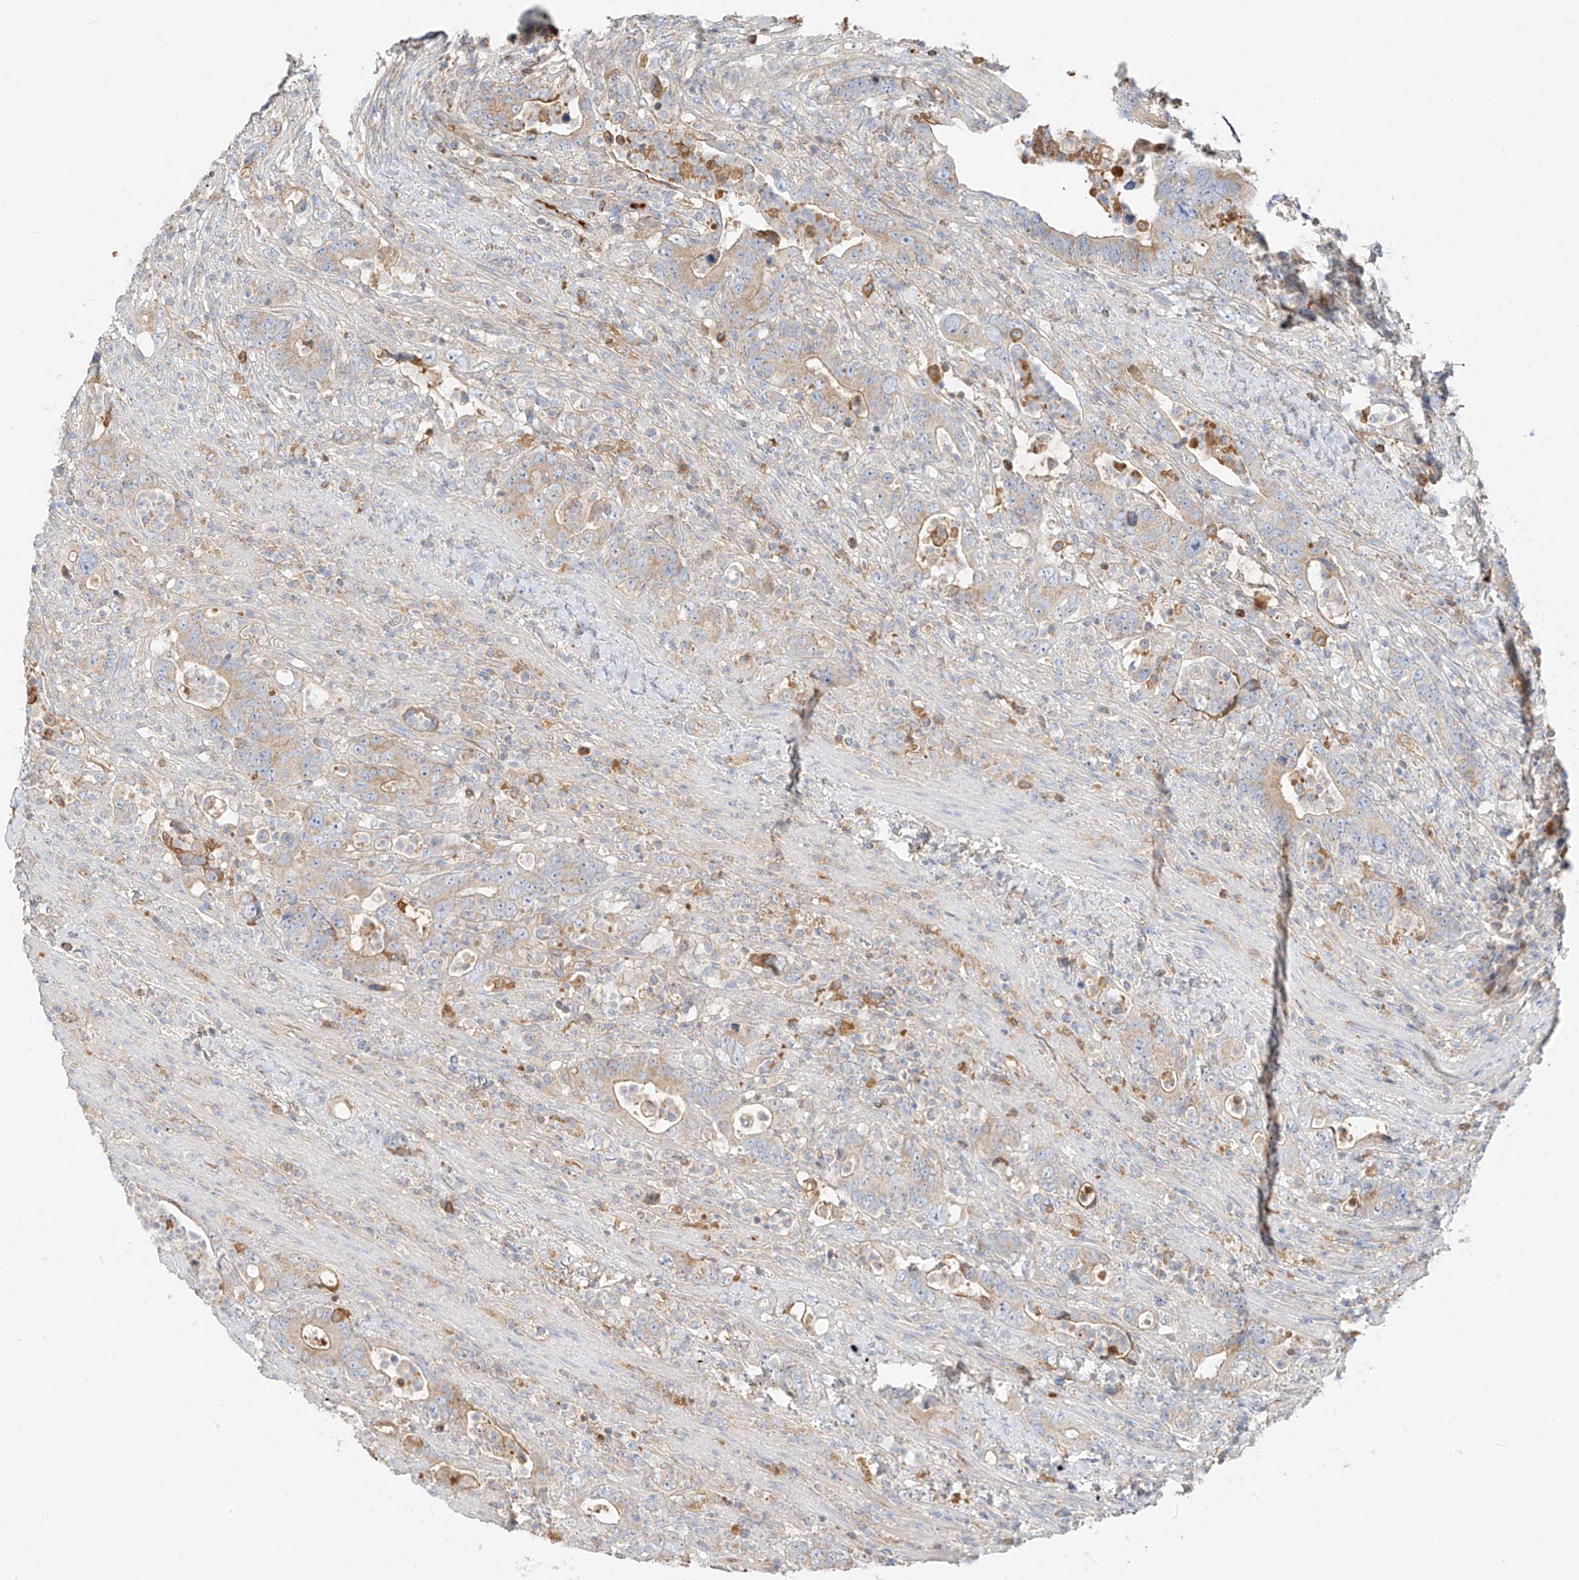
{"staining": {"intensity": "weak", "quantity": "25%-75%", "location": "cytoplasmic/membranous"}, "tissue": "colorectal cancer", "cell_type": "Tumor cells", "image_type": "cancer", "snomed": [{"axis": "morphology", "description": "Adenocarcinoma, NOS"}, {"axis": "topography", "description": "Colon"}], "caption": "Protein expression by IHC demonstrates weak cytoplasmic/membranous positivity in approximately 25%-75% of tumor cells in colorectal cancer (adenocarcinoma).", "gene": "OCSTAMP", "patient": {"sex": "female", "age": 75}}